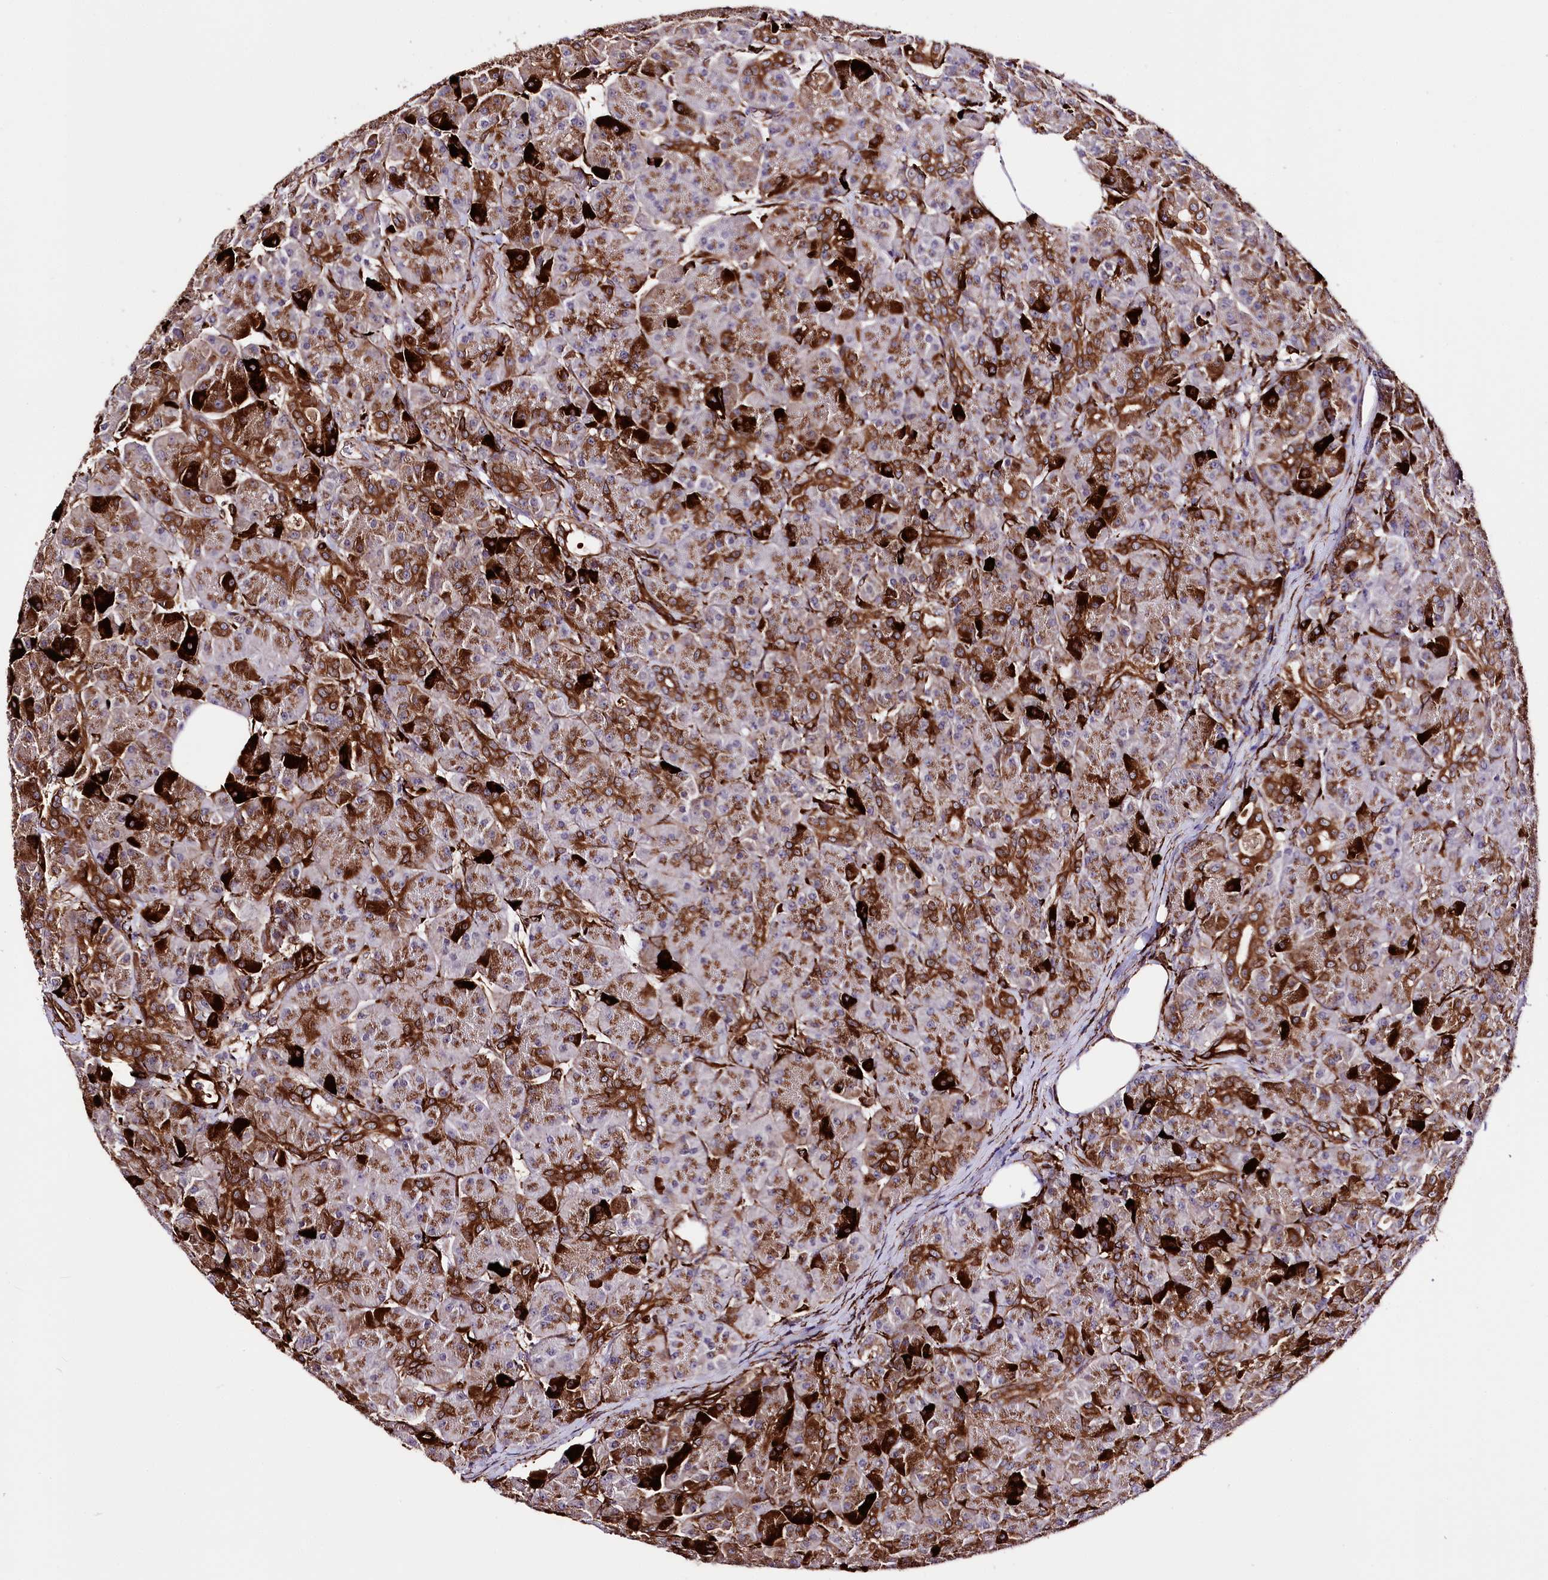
{"staining": {"intensity": "strong", "quantity": ">75%", "location": "cytoplasmic/membranous"}, "tissue": "pancreas", "cell_type": "Exocrine glandular cells", "image_type": "normal", "snomed": [{"axis": "morphology", "description": "Normal tissue, NOS"}, {"axis": "topography", "description": "Pancreas"}], "caption": "This micrograph exhibits immunohistochemistry (IHC) staining of benign human pancreas, with high strong cytoplasmic/membranous positivity in about >75% of exocrine glandular cells.", "gene": "WWC1", "patient": {"sex": "male", "age": 63}}